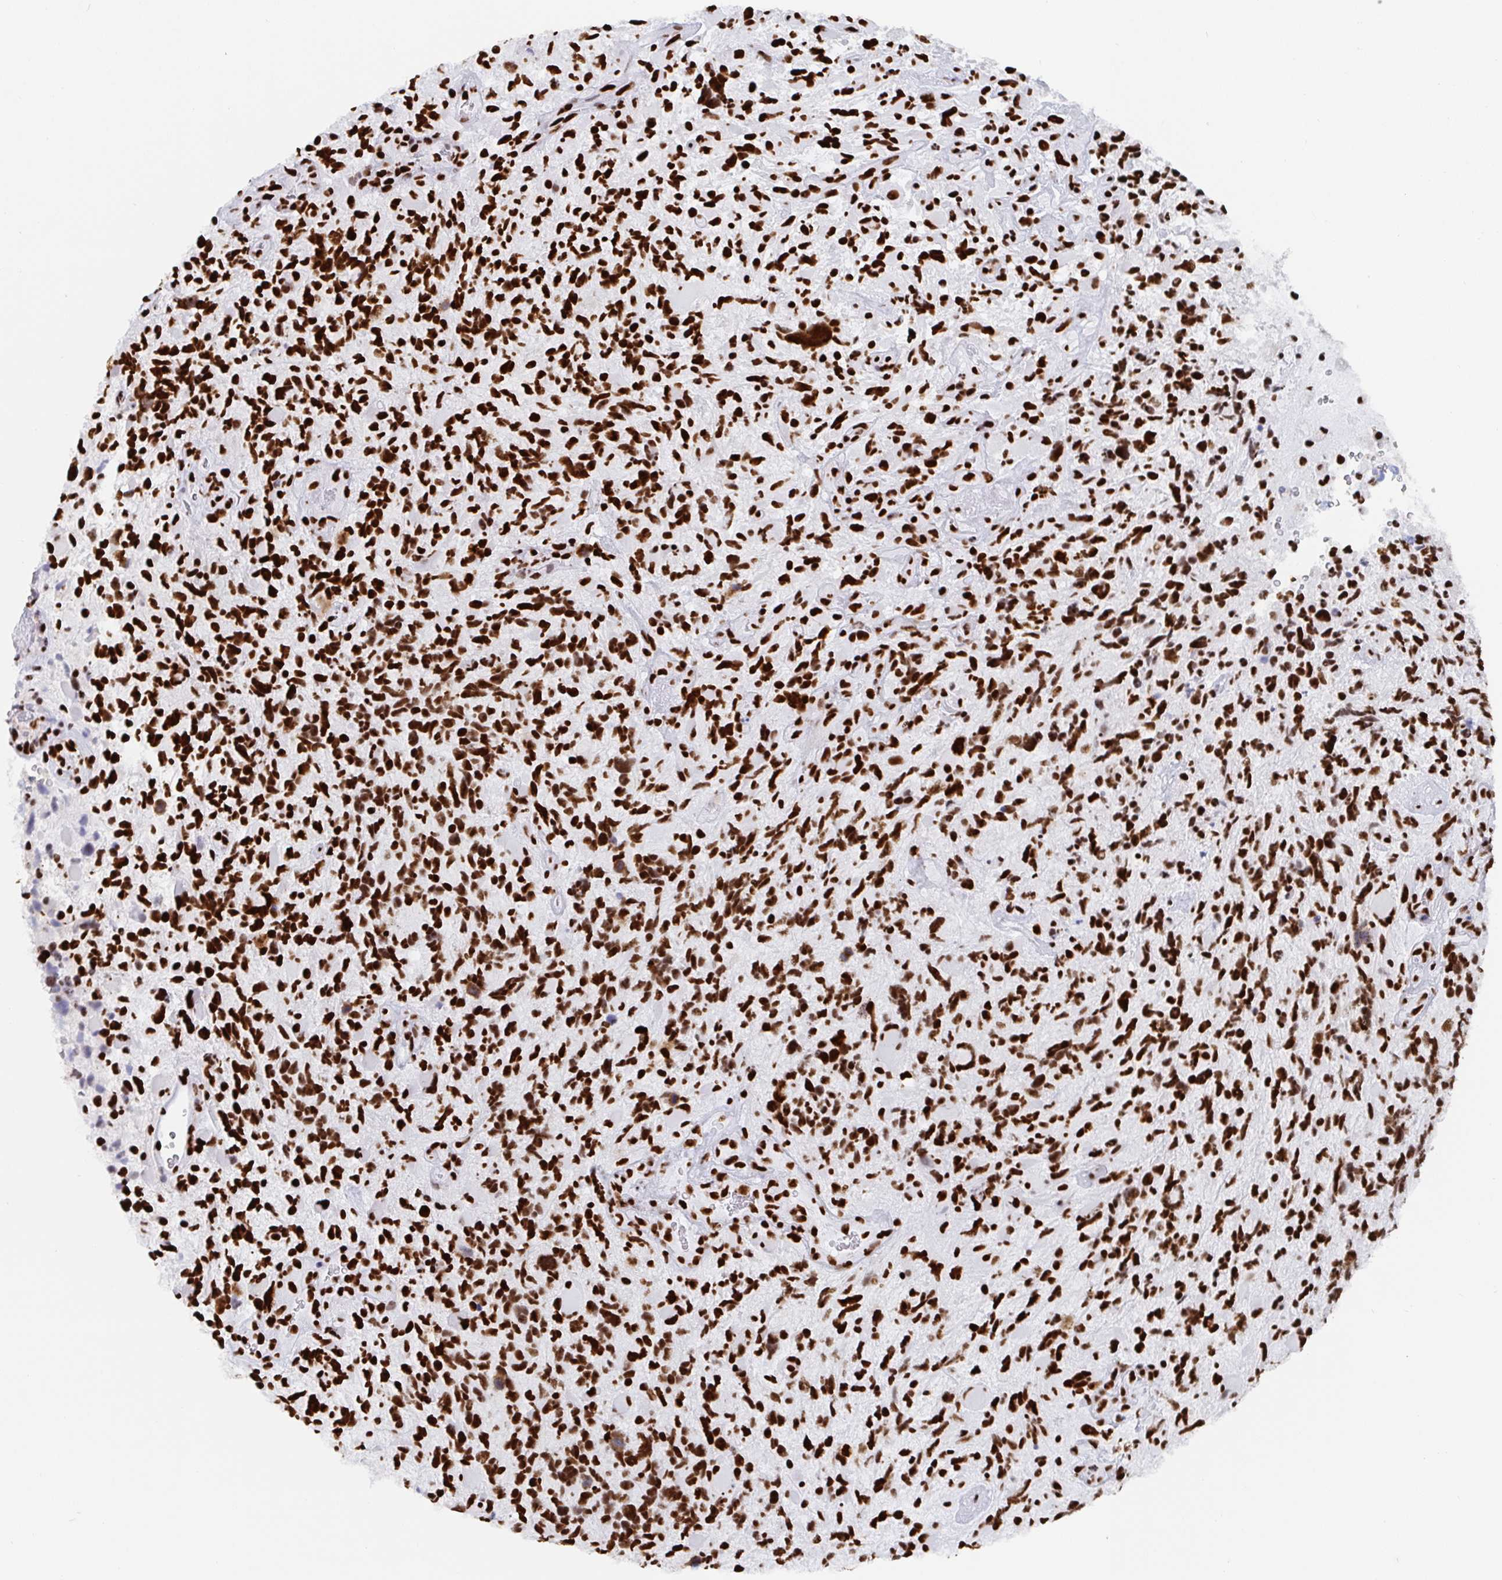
{"staining": {"intensity": "strong", "quantity": ">75%", "location": "nuclear"}, "tissue": "glioma", "cell_type": "Tumor cells", "image_type": "cancer", "snomed": [{"axis": "morphology", "description": "Glioma, malignant, High grade"}, {"axis": "topography", "description": "Brain"}], "caption": "Malignant glioma (high-grade) stained for a protein demonstrates strong nuclear positivity in tumor cells.", "gene": "EWSR1", "patient": {"sex": "female", "age": 71}}